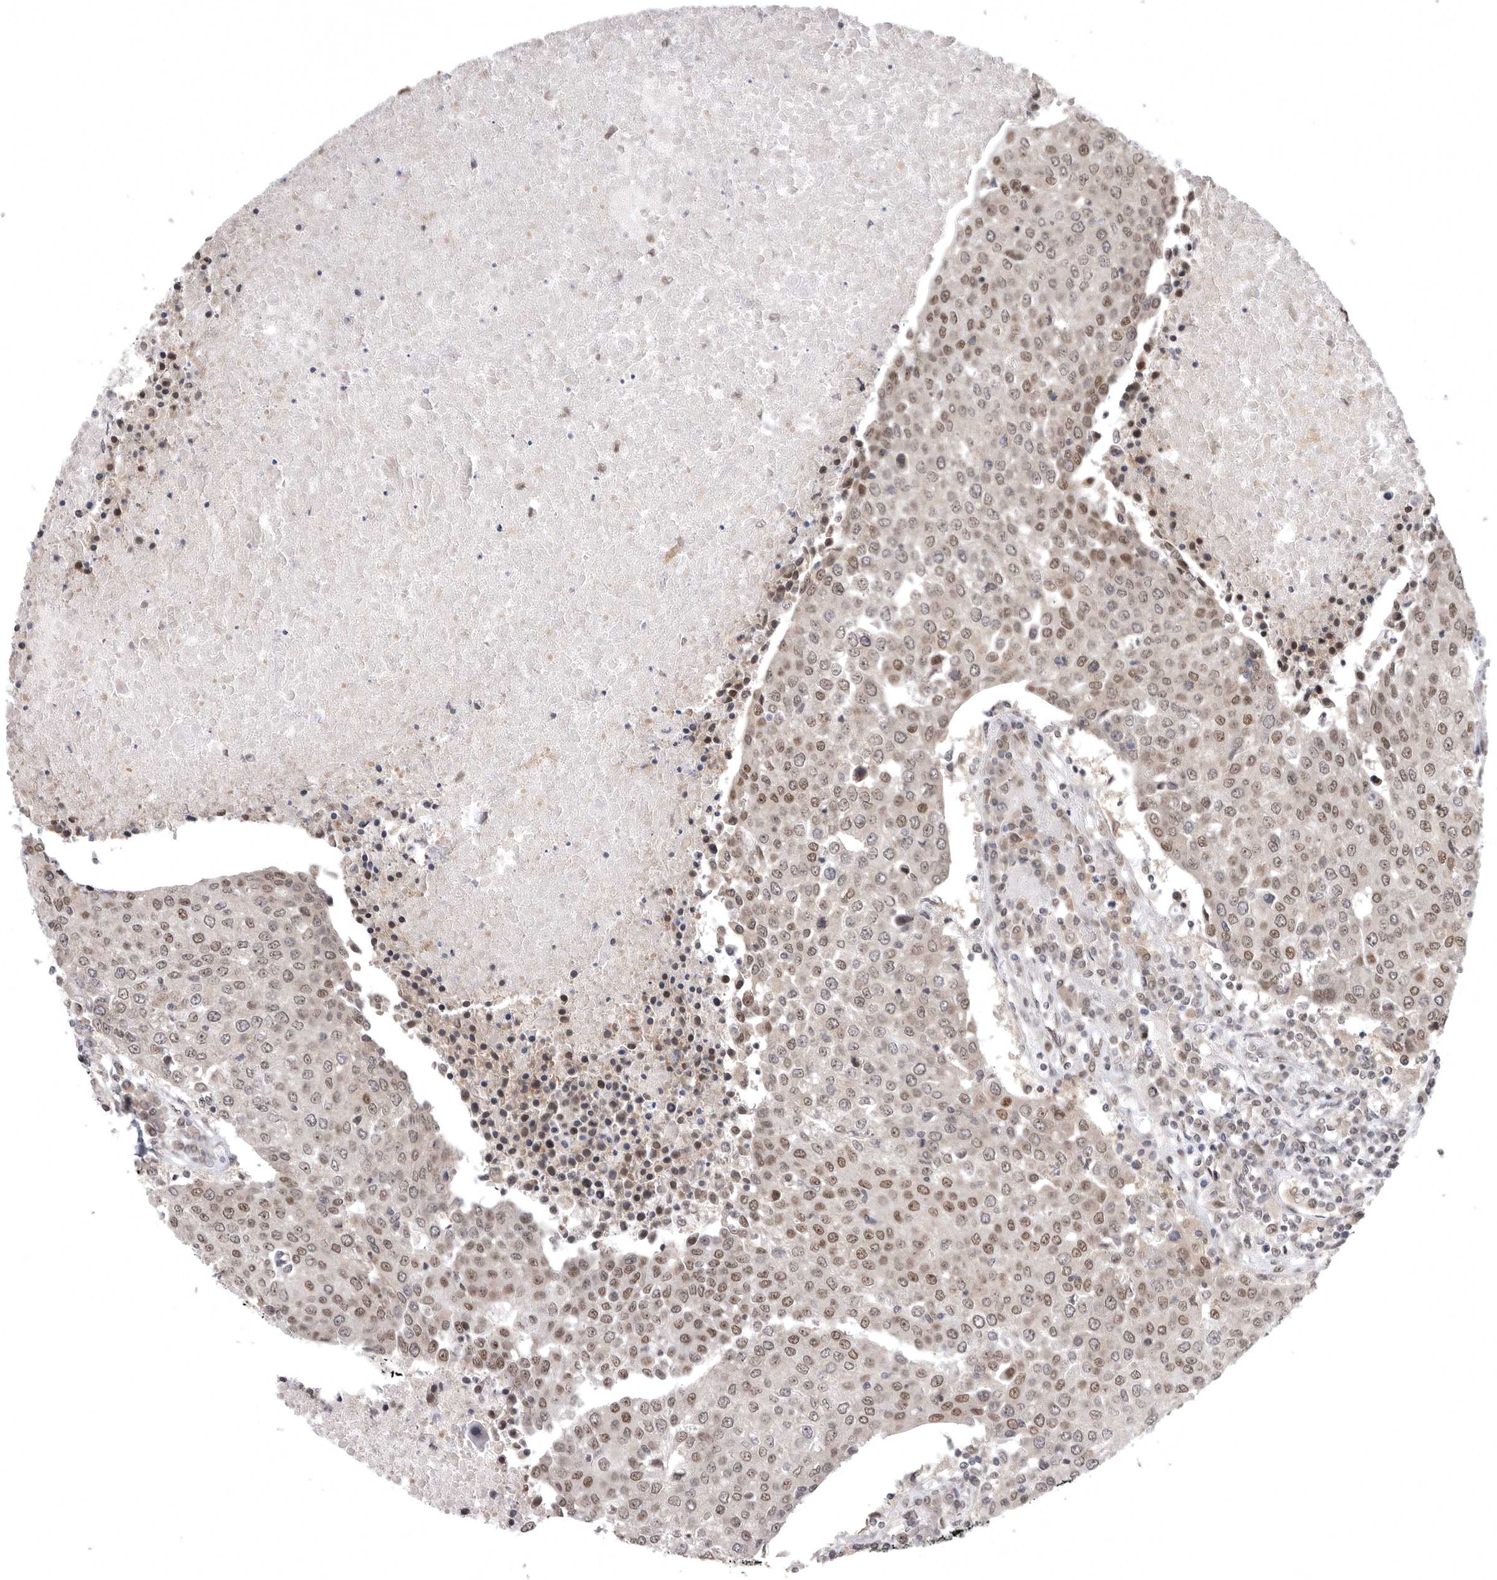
{"staining": {"intensity": "weak", "quantity": "25%-75%", "location": "nuclear"}, "tissue": "urothelial cancer", "cell_type": "Tumor cells", "image_type": "cancer", "snomed": [{"axis": "morphology", "description": "Urothelial carcinoma, High grade"}, {"axis": "topography", "description": "Urinary bladder"}], "caption": "IHC image of neoplastic tissue: urothelial cancer stained using immunohistochemistry (IHC) shows low levels of weak protein expression localized specifically in the nuclear of tumor cells, appearing as a nuclear brown color.", "gene": "ZNF830", "patient": {"sex": "female", "age": 85}}